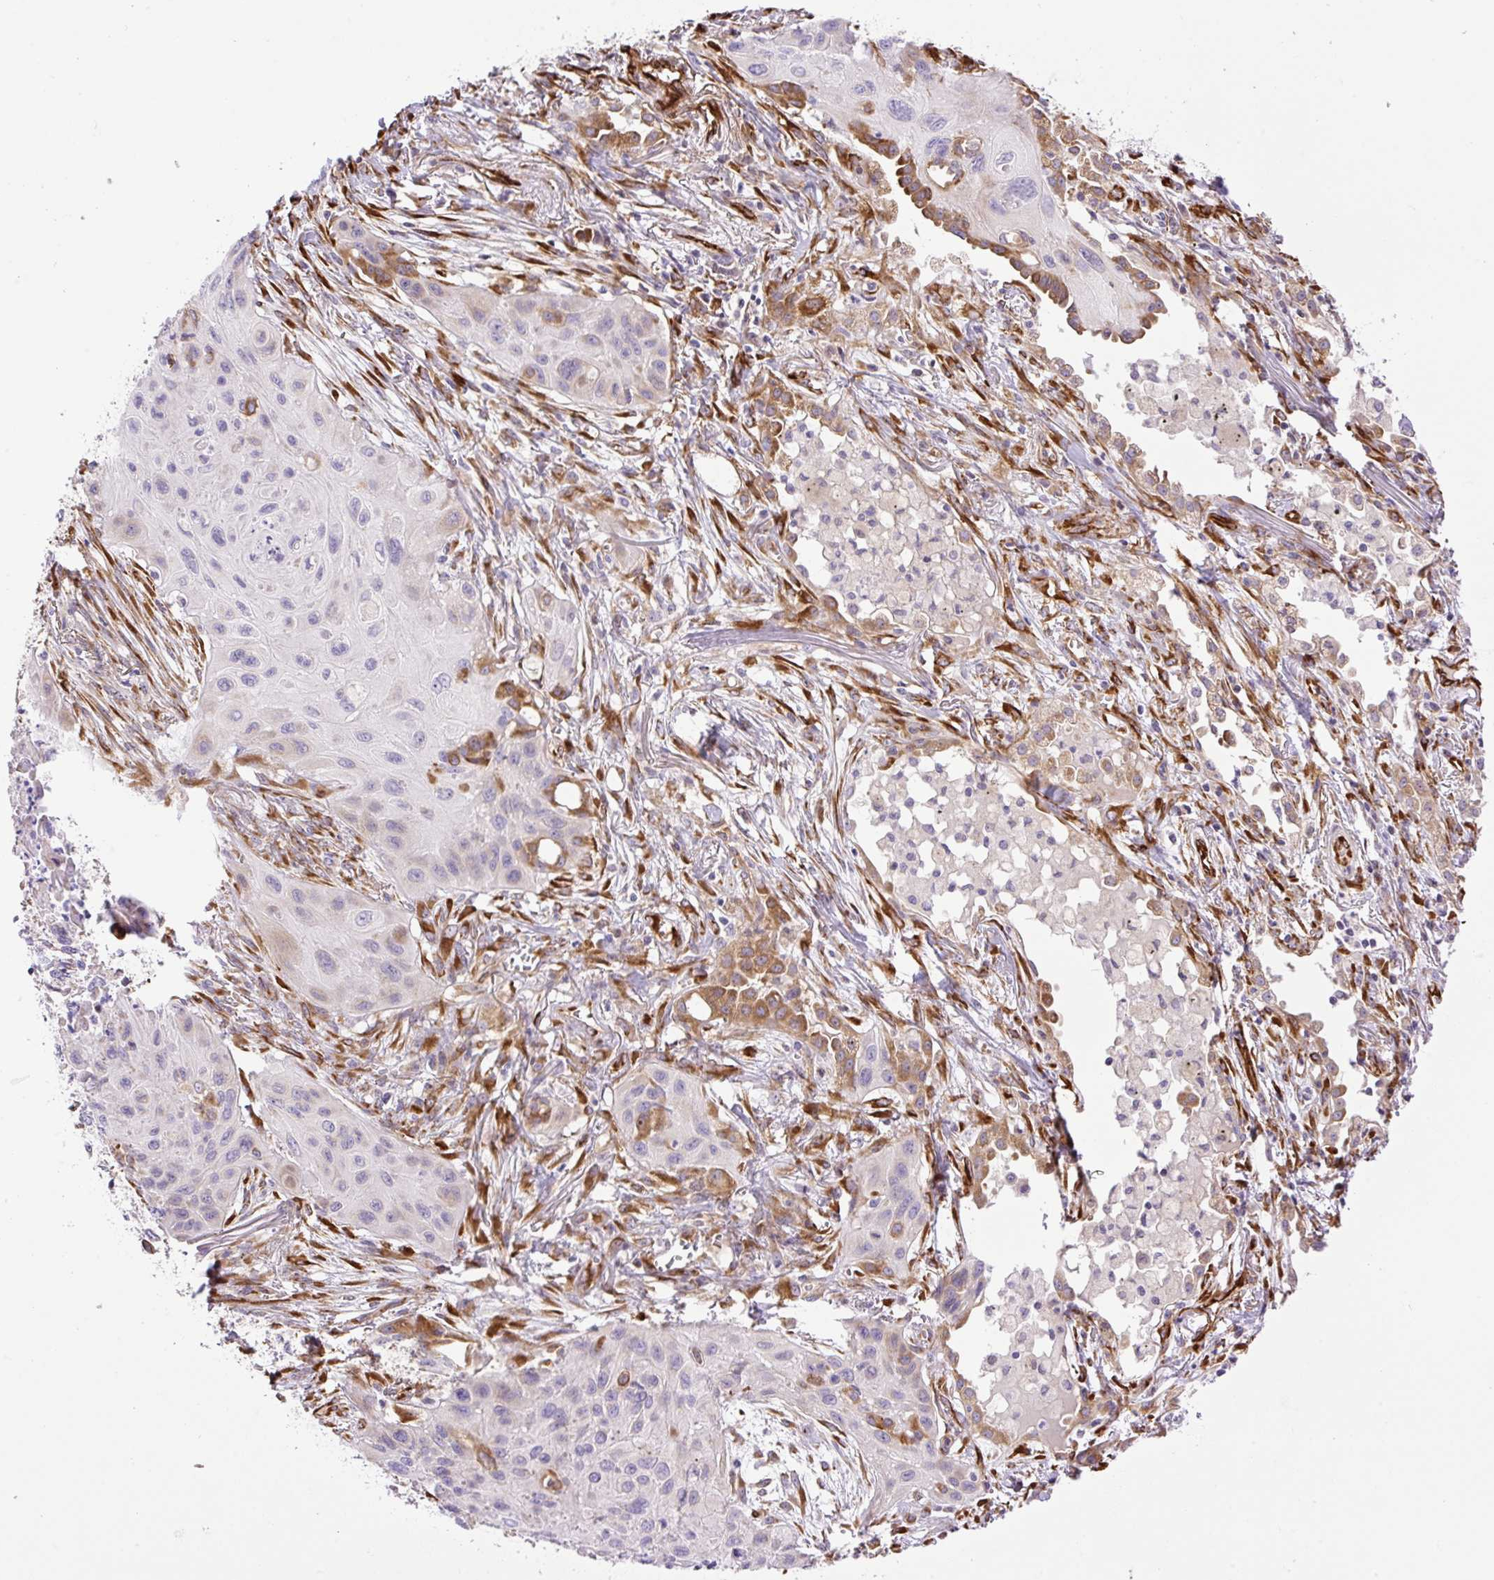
{"staining": {"intensity": "moderate", "quantity": "<25%", "location": "cytoplasmic/membranous"}, "tissue": "lung cancer", "cell_type": "Tumor cells", "image_type": "cancer", "snomed": [{"axis": "morphology", "description": "Squamous cell carcinoma, NOS"}, {"axis": "topography", "description": "Lung"}], "caption": "A high-resolution histopathology image shows immunohistochemistry staining of lung squamous cell carcinoma, which shows moderate cytoplasmic/membranous staining in approximately <25% of tumor cells. Using DAB (3,3'-diaminobenzidine) (brown) and hematoxylin (blue) stains, captured at high magnification using brightfield microscopy.", "gene": "RAB30", "patient": {"sex": "male", "age": 71}}